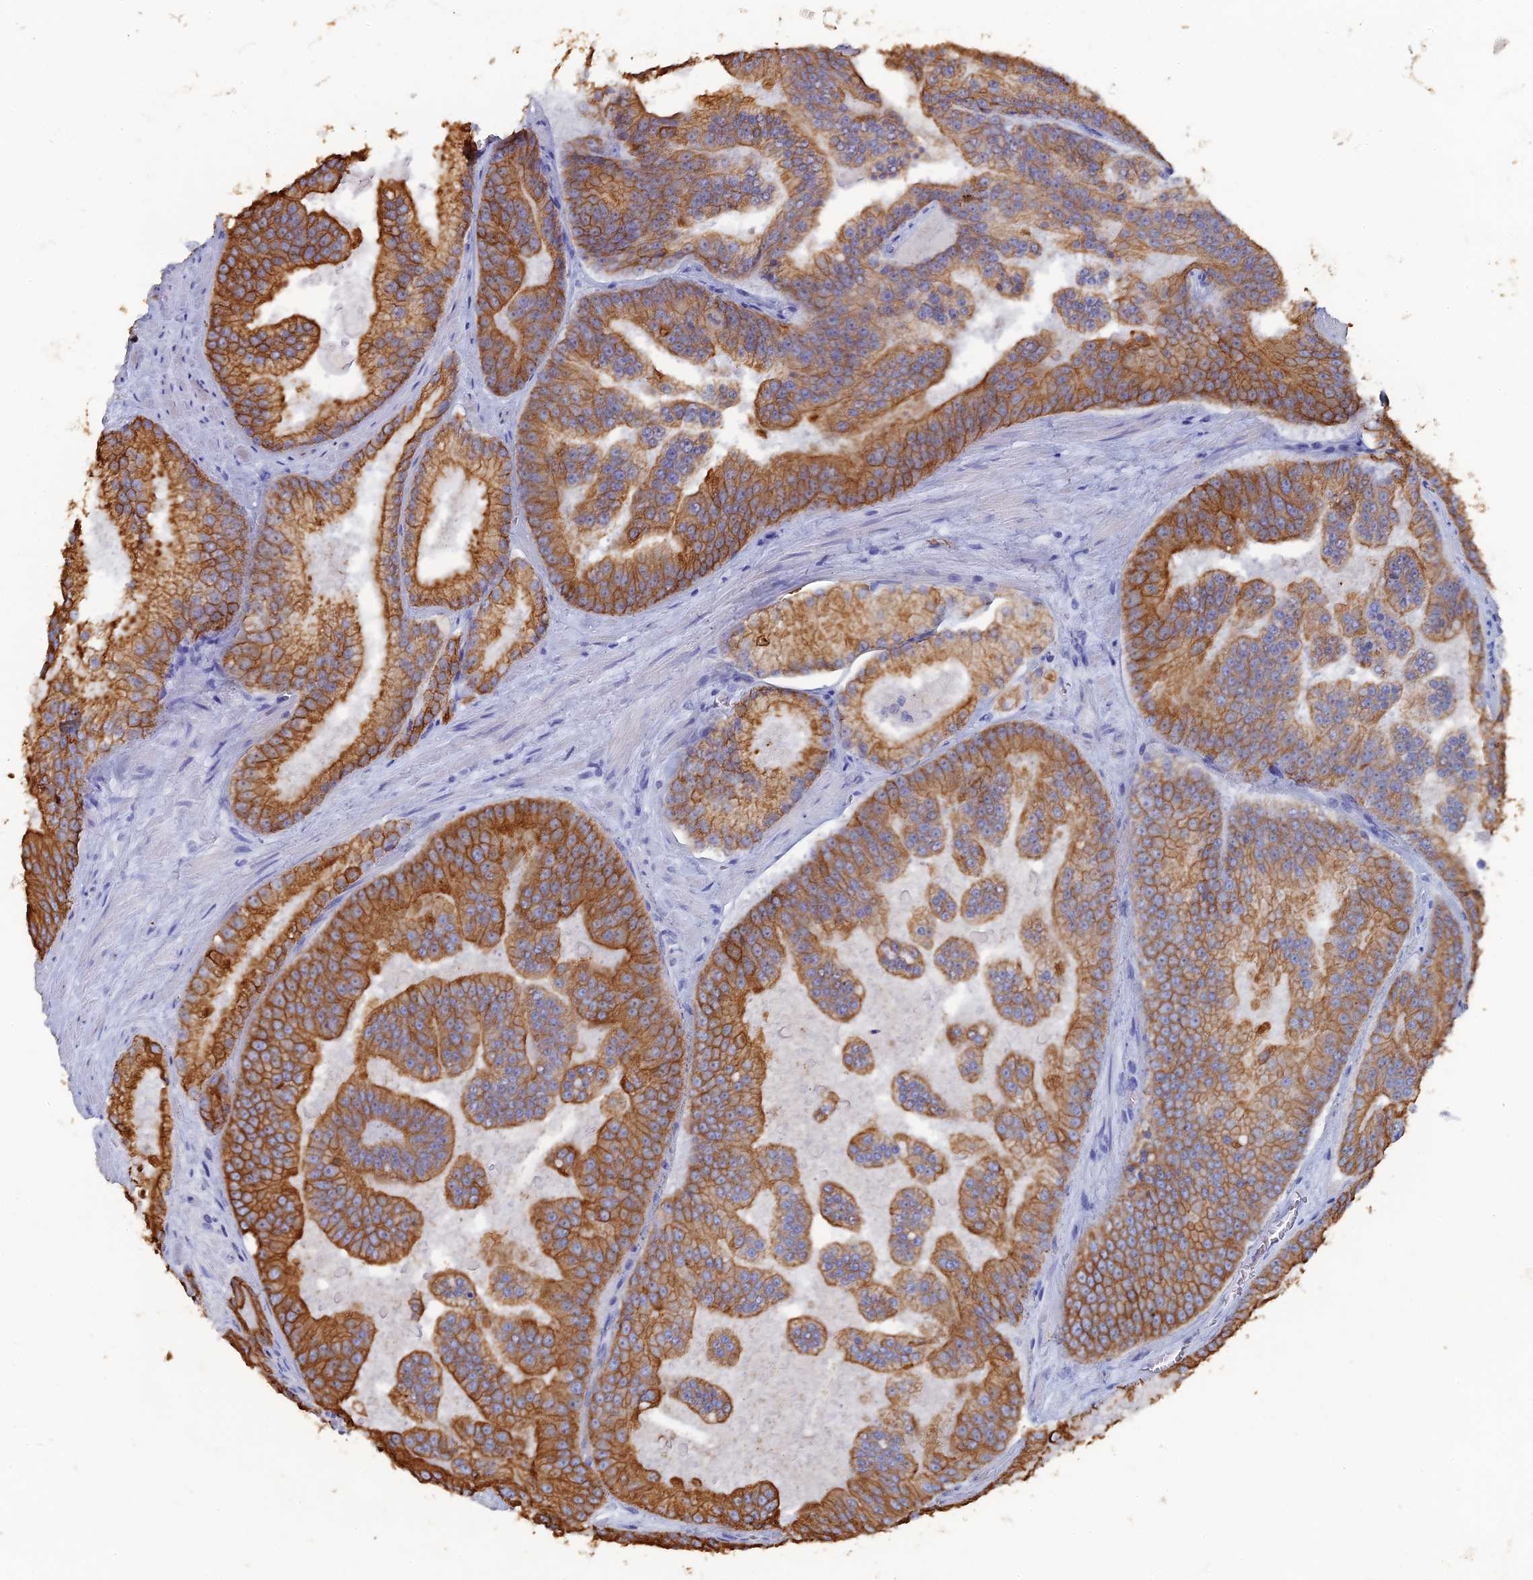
{"staining": {"intensity": "strong", "quantity": ">75%", "location": "cytoplasmic/membranous"}, "tissue": "prostate cancer", "cell_type": "Tumor cells", "image_type": "cancer", "snomed": [{"axis": "morphology", "description": "Adenocarcinoma, High grade"}, {"axis": "topography", "description": "Prostate"}], "caption": "Prostate cancer (adenocarcinoma (high-grade)) stained for a protein (brown) exhibits strong cytoplasmic/membranous positive positivity in about >75% of tumor cells.", "gene": "SRFBP1", "patient": {"sex": "male", "age": 61}}